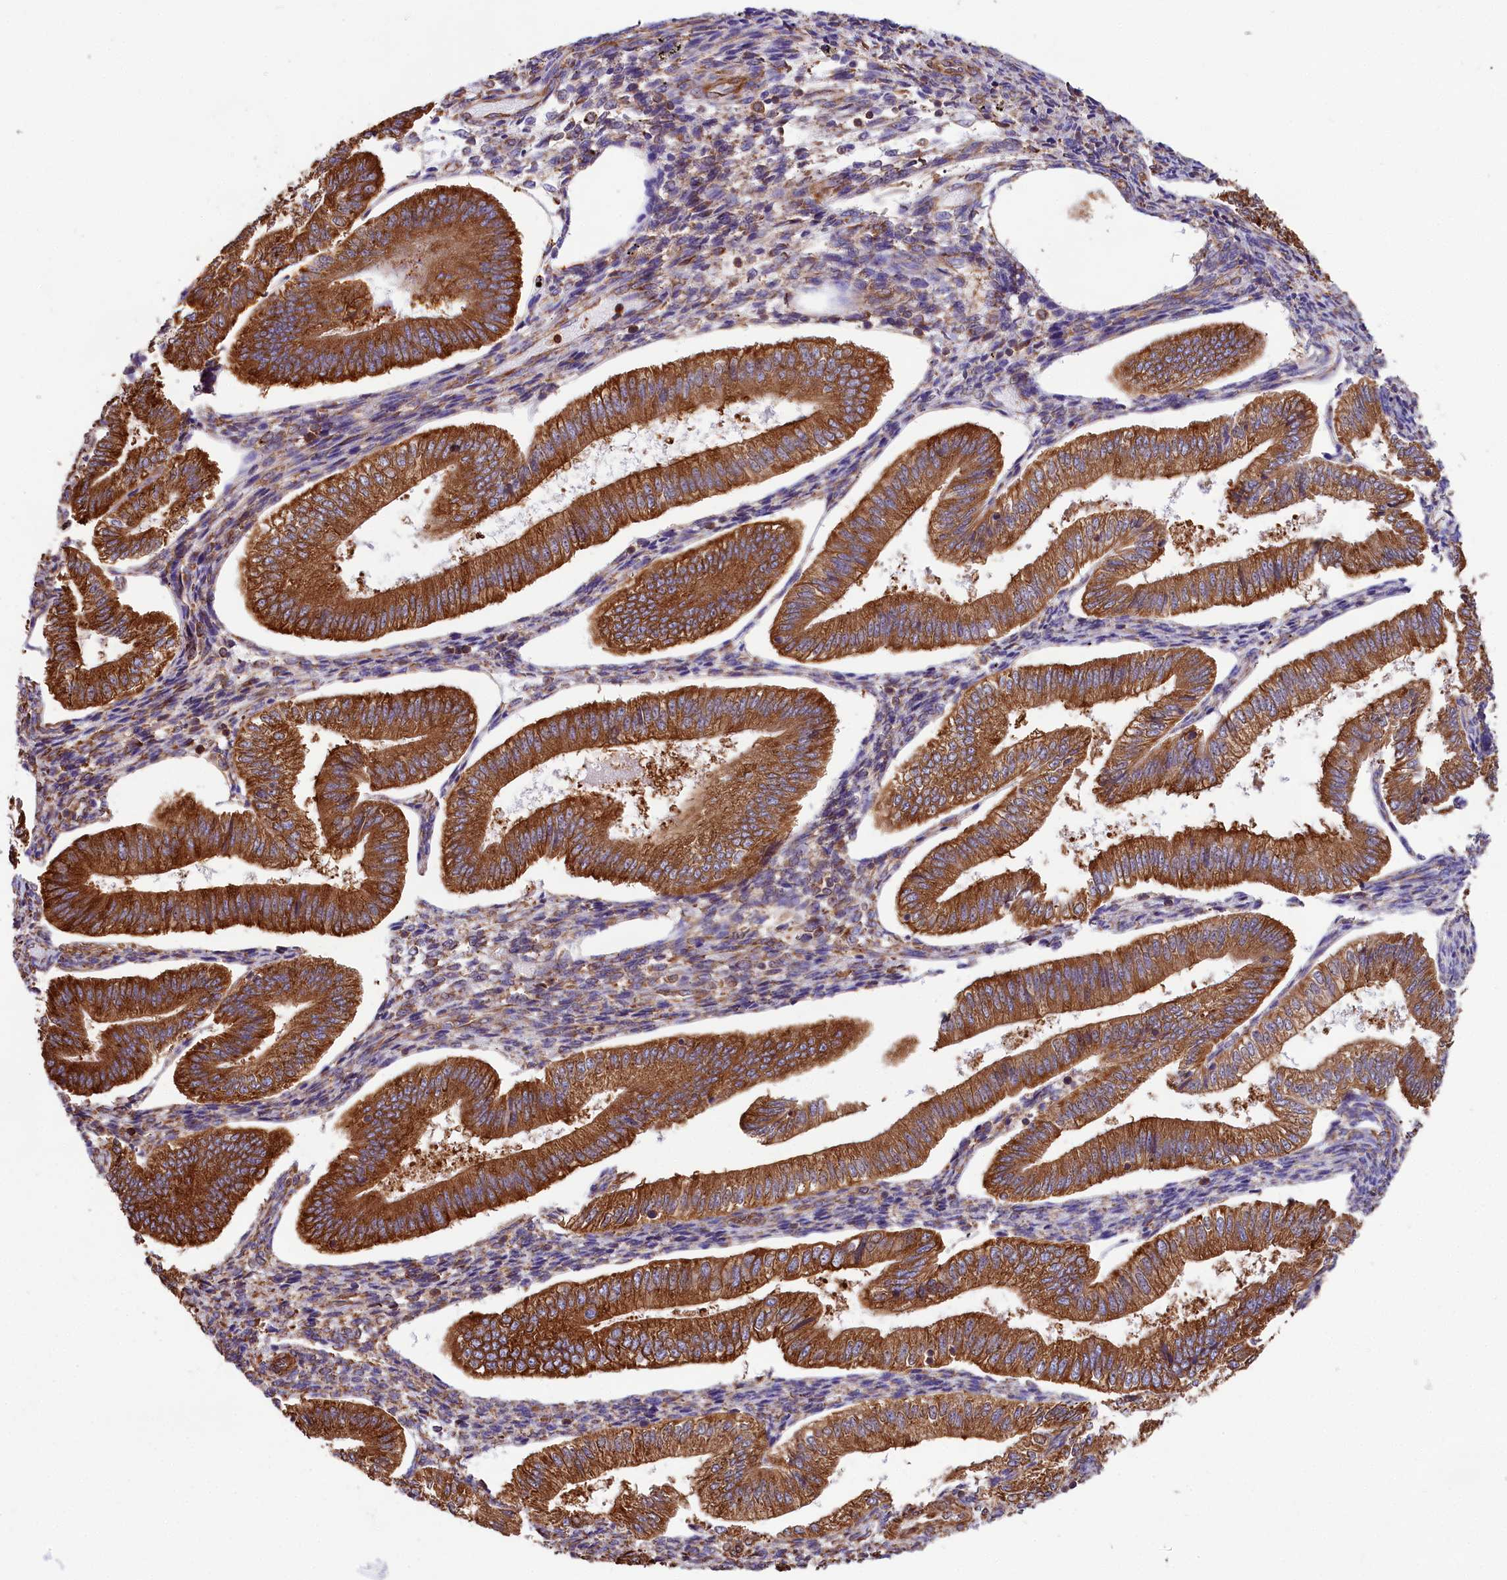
{"staining": {"intensity": "strong", "quantity": "25%-75%", "location": "cytoplasmic/membranous"}, "tissue": "endometrium", "cell_type": "Cells in endometrial stroma", "image_type": "normal", "snomed": [{"axis": "morphology", "description": "Normal tissue, NOS"}, {"axis": "topography", "description": "Endometrium"}], "caption": "A high amount of strong cytoplasmic/membranous expression is seen in approximately 25%-75% of cells in endometrial stroma in benign endometrium.", "gene": "GYS1", "patient": {"sex": "female", "age": 34}}